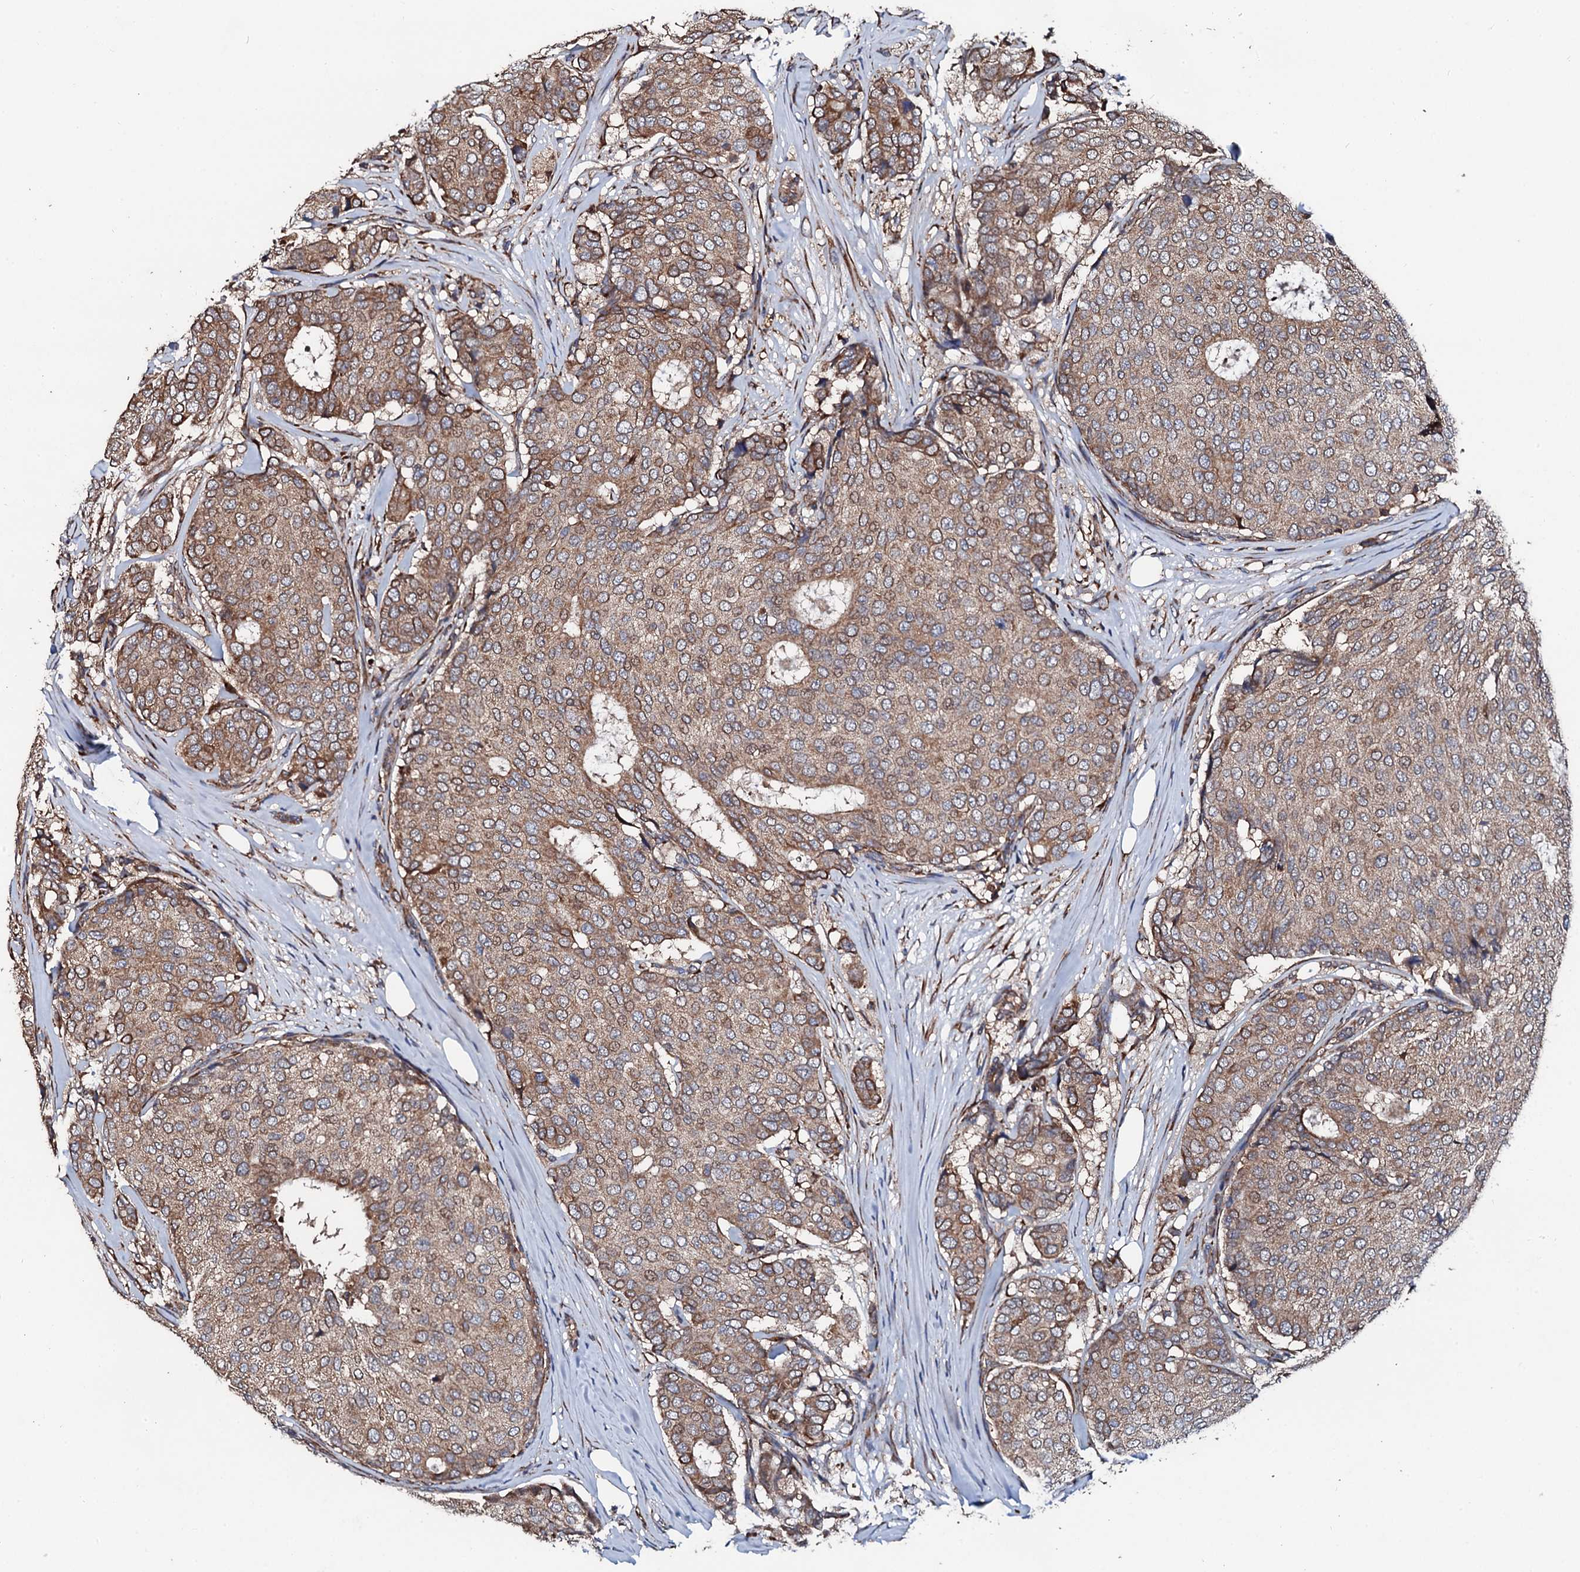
{"staining": {"intensity": "moderate", "quantity": ">75%", "location": "cytoplasmic/membranous"}, "tissue": "breast cancer", "cell_type": "Tumor cells", "image_type": "cancer", "snomed": [{"axis": "morphology", "description": "Duct carcinoma"}, {"axis": "topography", "description": "Breast"}], "caption": "The micrograph shows staining of intraductal carcinoma (breast), revealing moderate cytoplasmic/membranous protein expression (brown color) within tumor cells.", "gene": "CKAP5", "patient": {"sex": "female", "age": 75}}